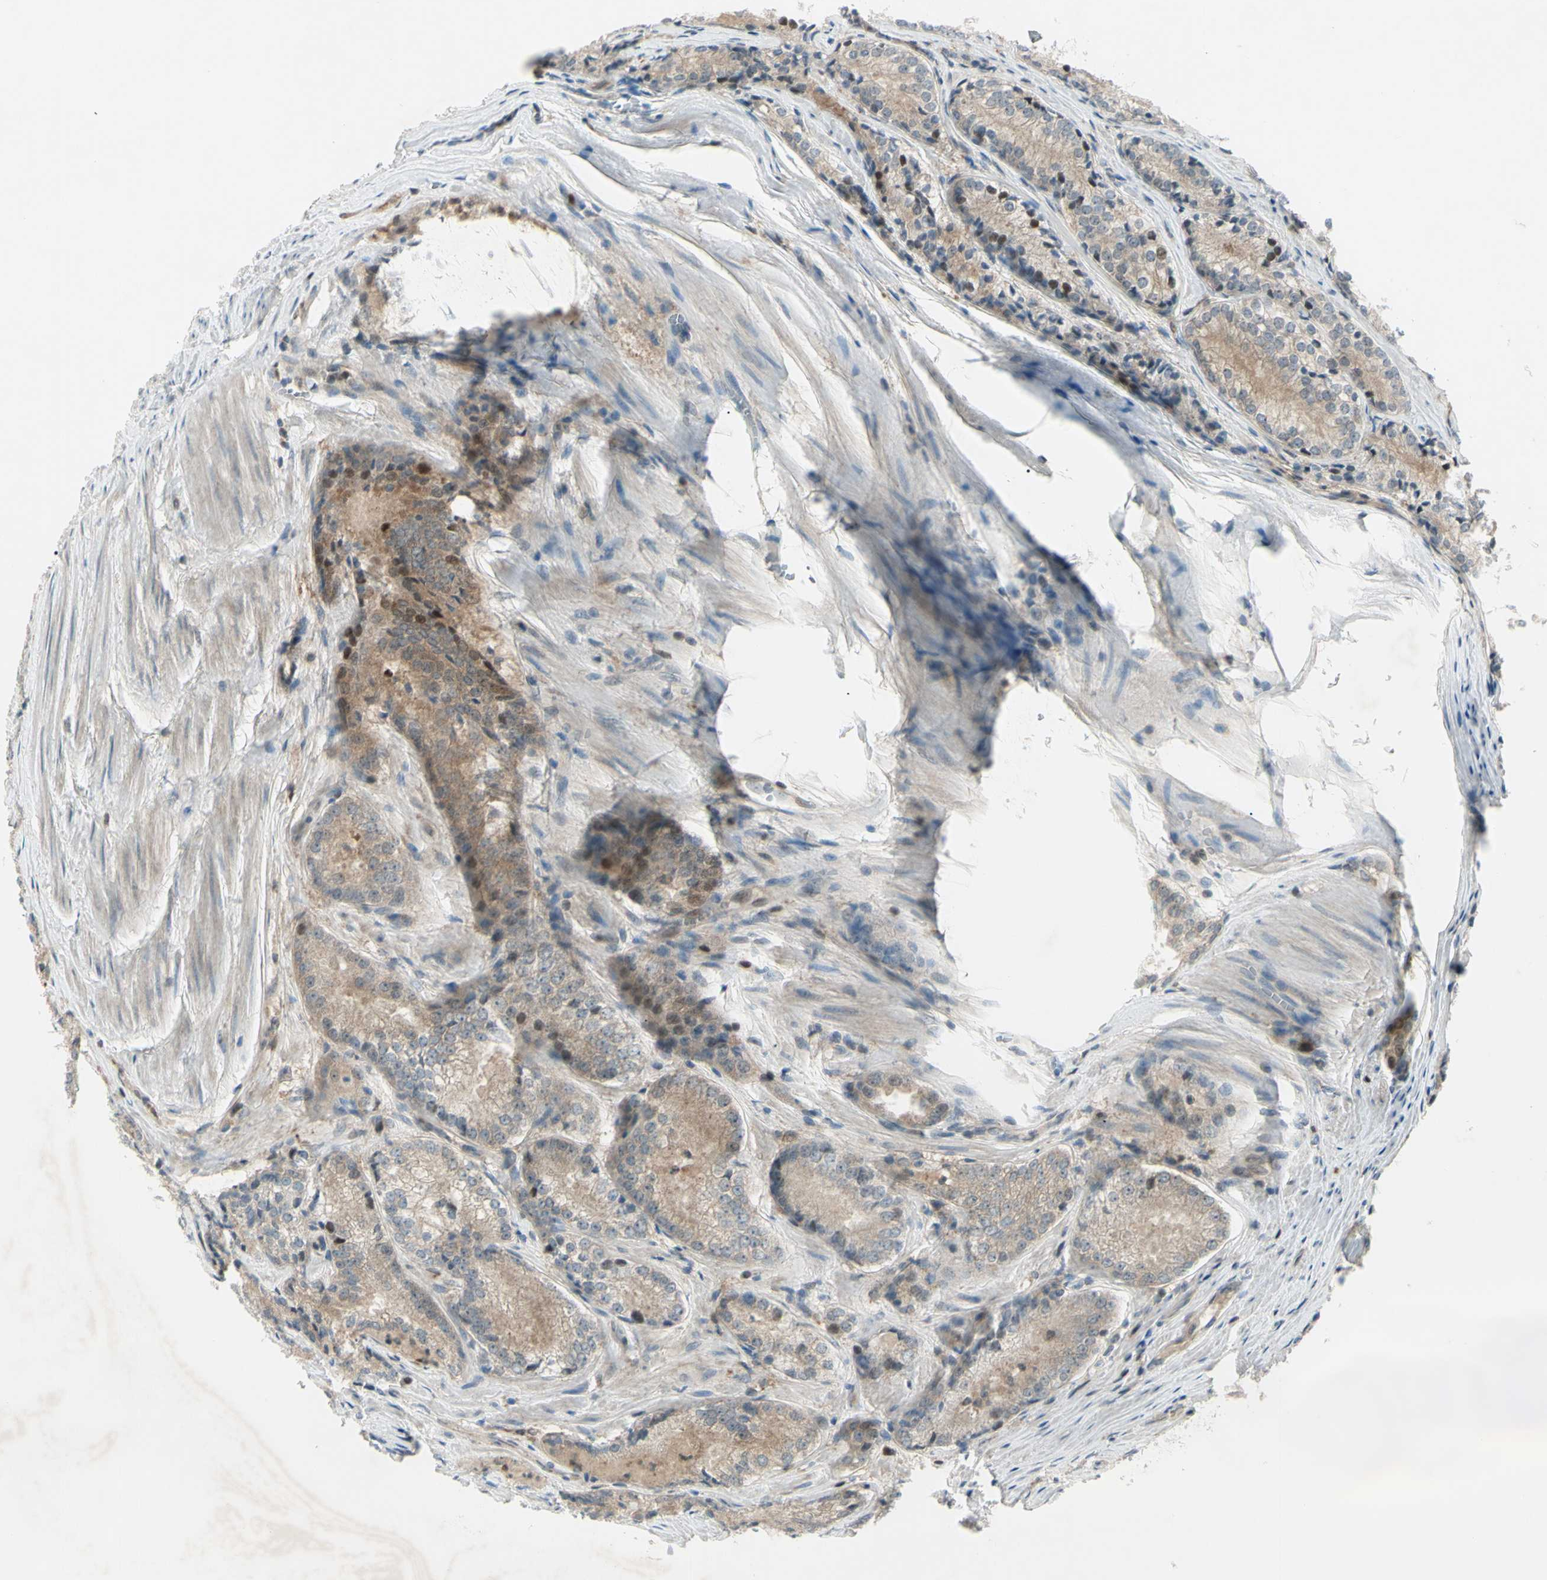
{"staining": {"intensity": "weak", "quantity": ">75%", "location": "cytoplasmic/membranous"}, "tissue": "prostate cancer", "cell_type": "Tumor cells", "image_type": "cancer", "snomed": [{"axis": "morphology", "description": "Adenocarcinoma, Low grade"}, {"axis": "topography", "description": "Prostate"}], "caption": "Prostate low-grade adenocarcinoma stained with a brown dye demonstrates weak cytoplasmic/membranous positive staining in about >75% of tumor cells.", "gene": "C1orf159", "patient": {"sex": "male", "age": 60}}